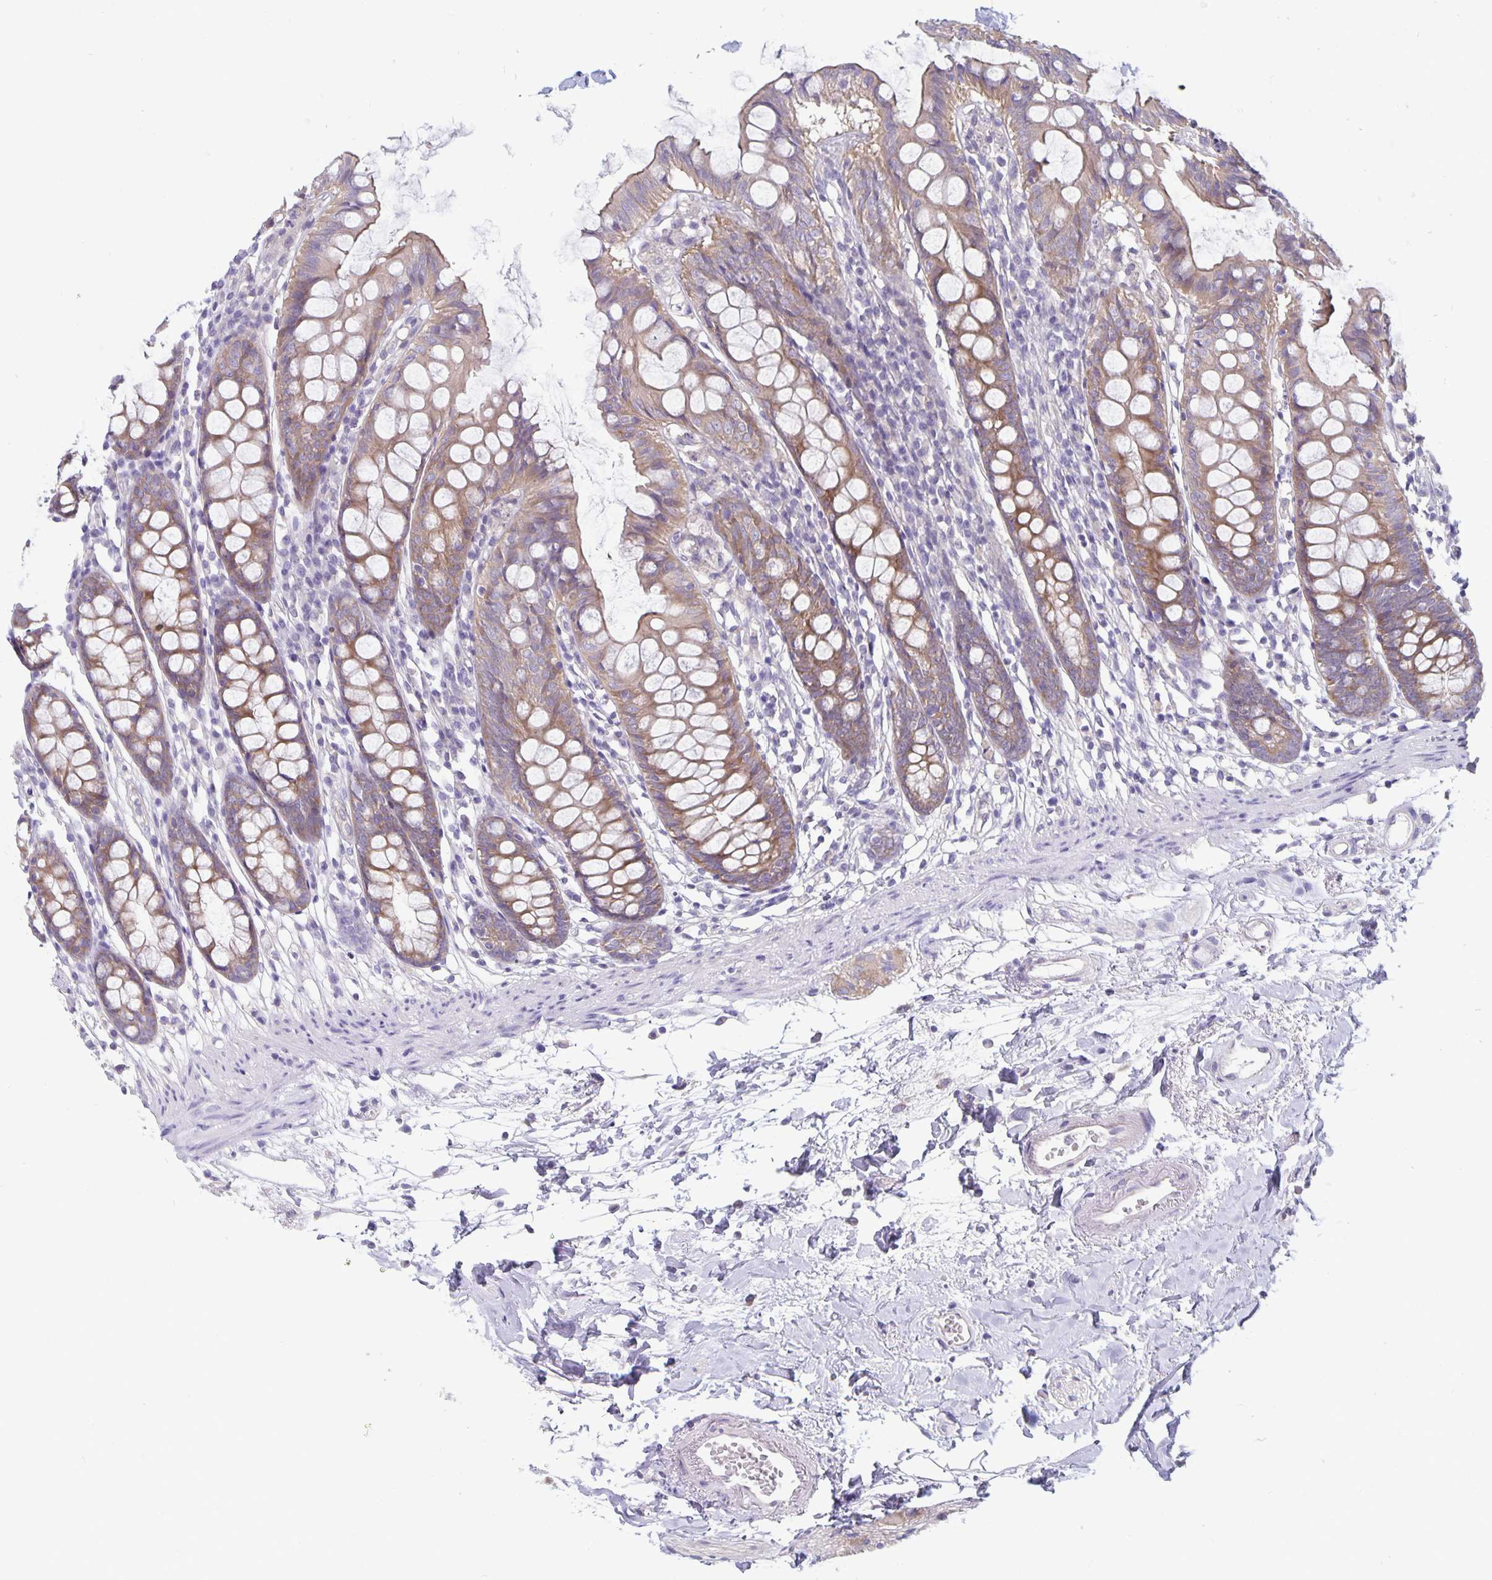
{"staining": {"intensity": "weak", "quantity": "25%-75%", "location": "cytoplasmic/membranous"}, "tissue": "colon", "cell_type": "Endothelial cells", "image_type": "normal", "snomed": [{"axis": "morphology", "description": "Normal tissue, NOS"}, {"axis": "topography", "description": "Colon"}], "caption": "Immunohistochemistry (IHC) of unremarkable colon shows low levels of weak cytoplasmic/membranous expression in approximately 25%-75% of endothelial cells. The staining was performed using DAB (3,3'-diaminobenzidine), with brown indicating positive protein expression. Nuclei are stained blue with hematoxylin.", "gene": "PLCB3", "patient": {"sex": "female", "age": 84}}